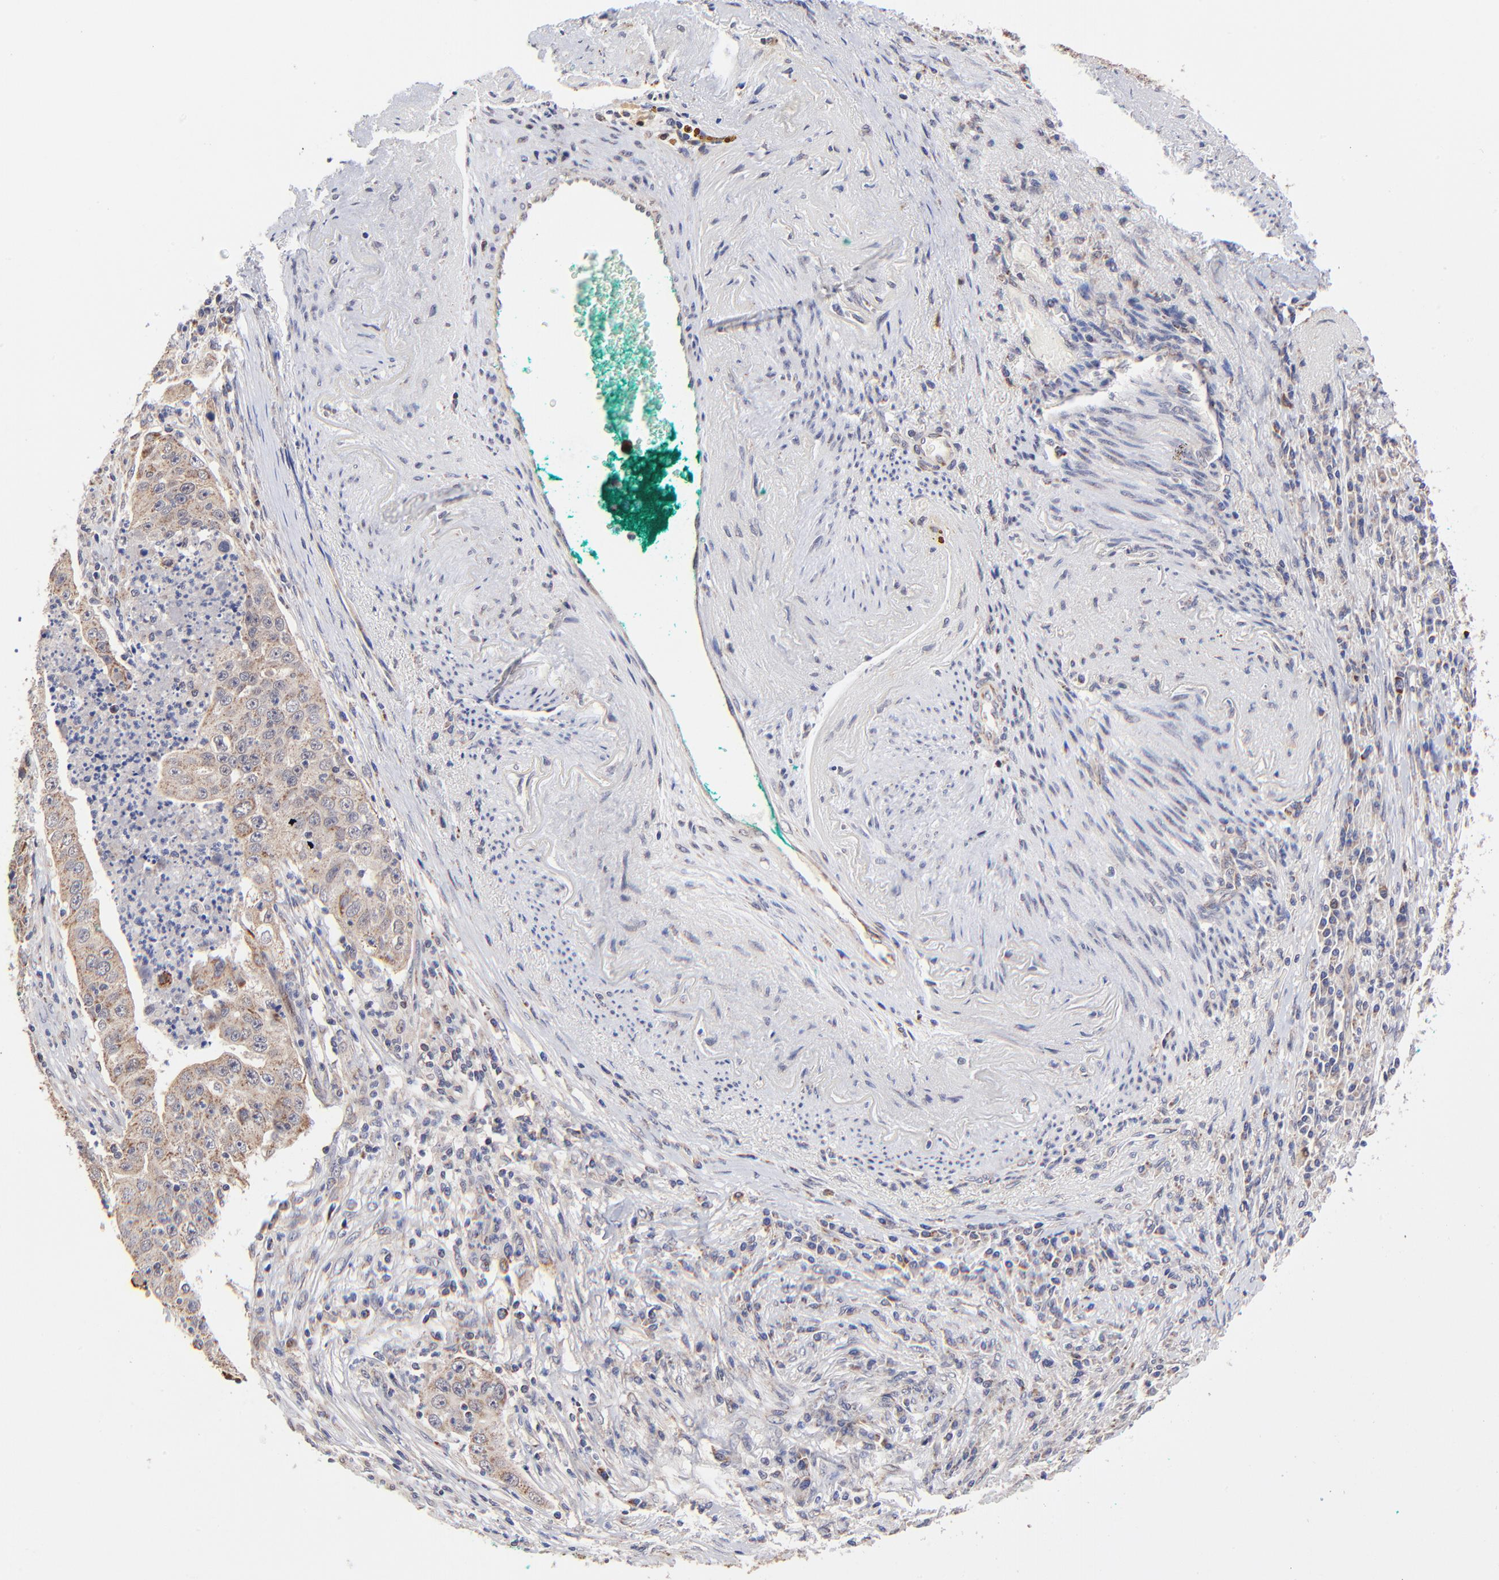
{"staining": {"intensity": "moderate", "quantity": ">75%", "location": "cytoplasmic/membranous"}, "tissue": "lung cancer", "cell_type": "Tumor cells", "image_type": "cancer", "snomed": [{"axis": "morphology", "description": "Squamous cell carcinoma, NOS"}, {"axis": "topography", "description": "Lung"}], "caption": "Immunohistochemical staining of human lung cancer (squamous cell carcinoma) demonstrates medium levels of moderate cytoplasmic/membranous protein staining in about >75% of tumor cells.", "gene": "FBXL12", "patient": {"sex": "male", "age": 64}}